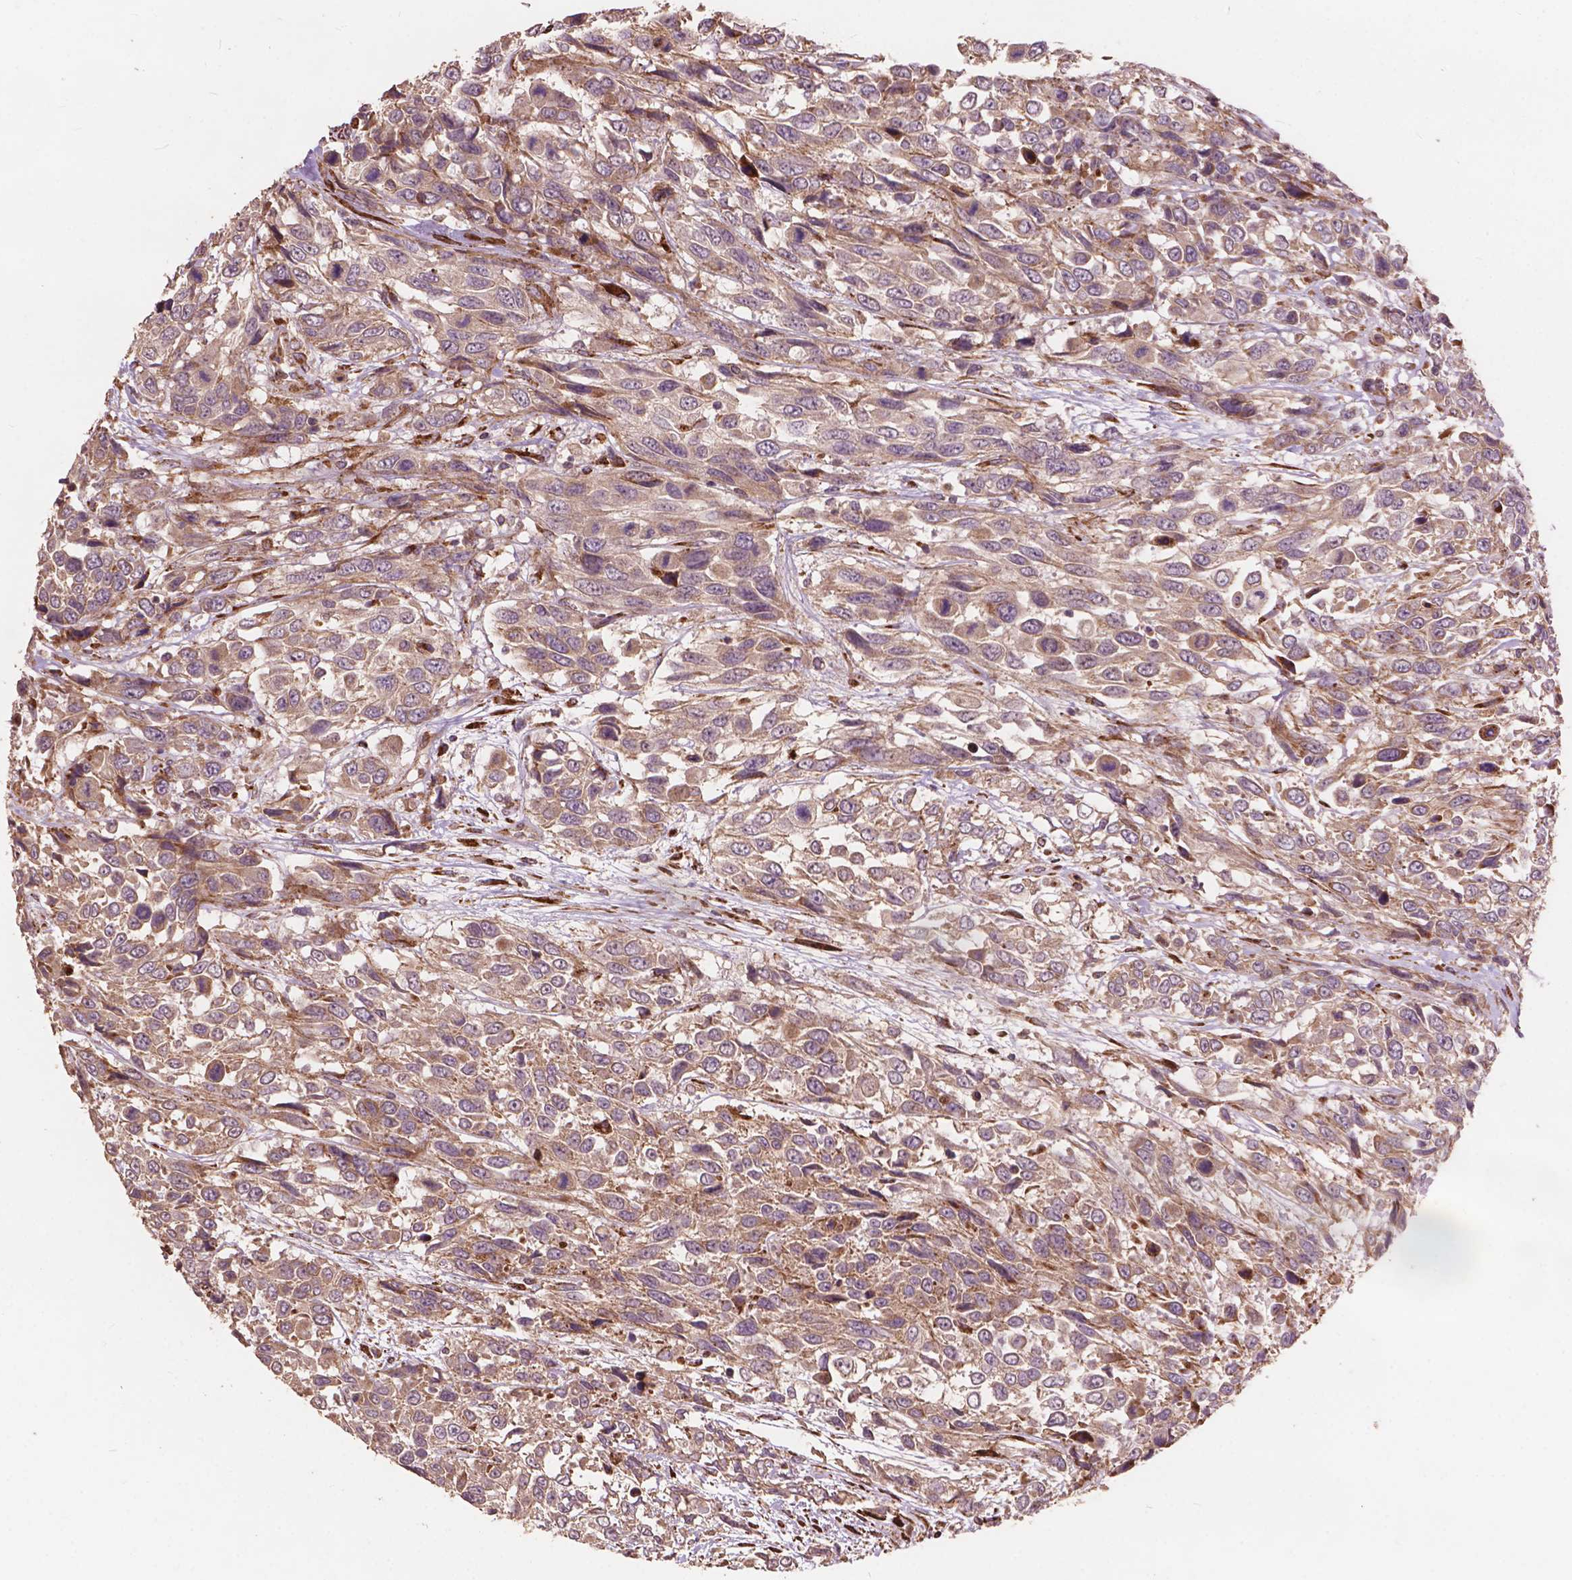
{"staining": {"intensity": "weak", "quantity": "25%-75%", "location": "cytoplasmic/membranous"}, "tissue": "urothelial cancer", "cell_type": "Tumor cells", "image_type": "cancer", "snomed": [{"axis": "morphology", "description": "Urothelial carcinoma, High grade"}, {"axis": "topography", "description": "Urinary bladder"}], "caption": "Protein expression analysis of human urothelial cancer reveals weak cytoplasmic/membranous staining in approximately 25%-75% of tumor cells.", "gene": "FNIP1", "patient": {"sex": "female", "age": 70}}